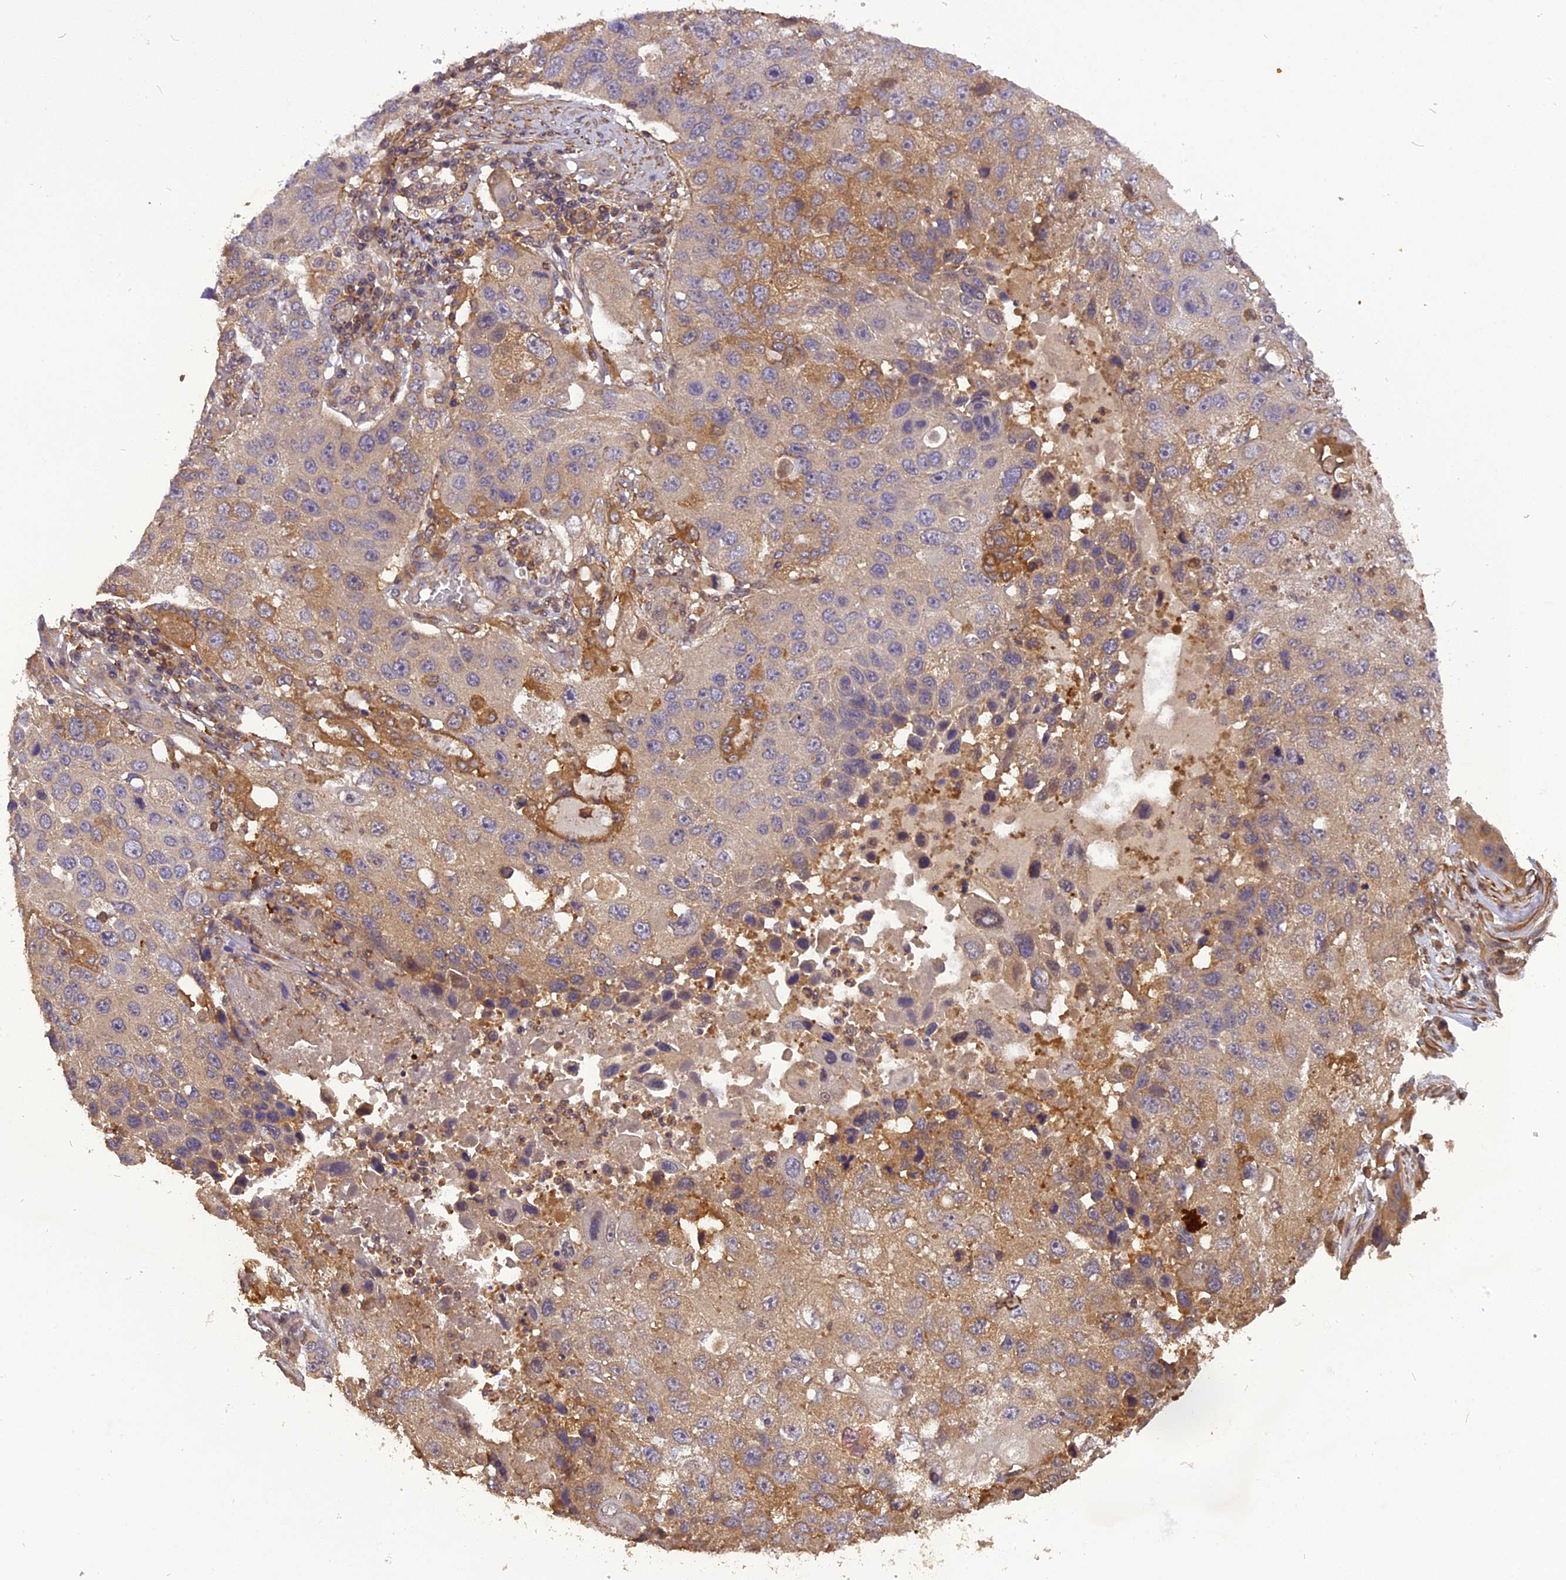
{"staining": {"intensity": "moderate", "quantity": "25%-75%", "location": "cytoplasmic/membranous"}, "tissue": "lung cancer", "cell_type": "Tumor cells", "image_type": "cancer", "snomed": [{"axis": "morphology", "description": "Squamous cell carcinoma, NOS"}, {"axis": "topography", "description": "Lung"}], "caption": "Immunohistochemical staining of human lung cancer exhibits moderate cytoplasmic/membranous protein staining in about 25%-75% of tumor cells.", "gene": "STOML1", "patient": {"sex": "male", "age": 61}}